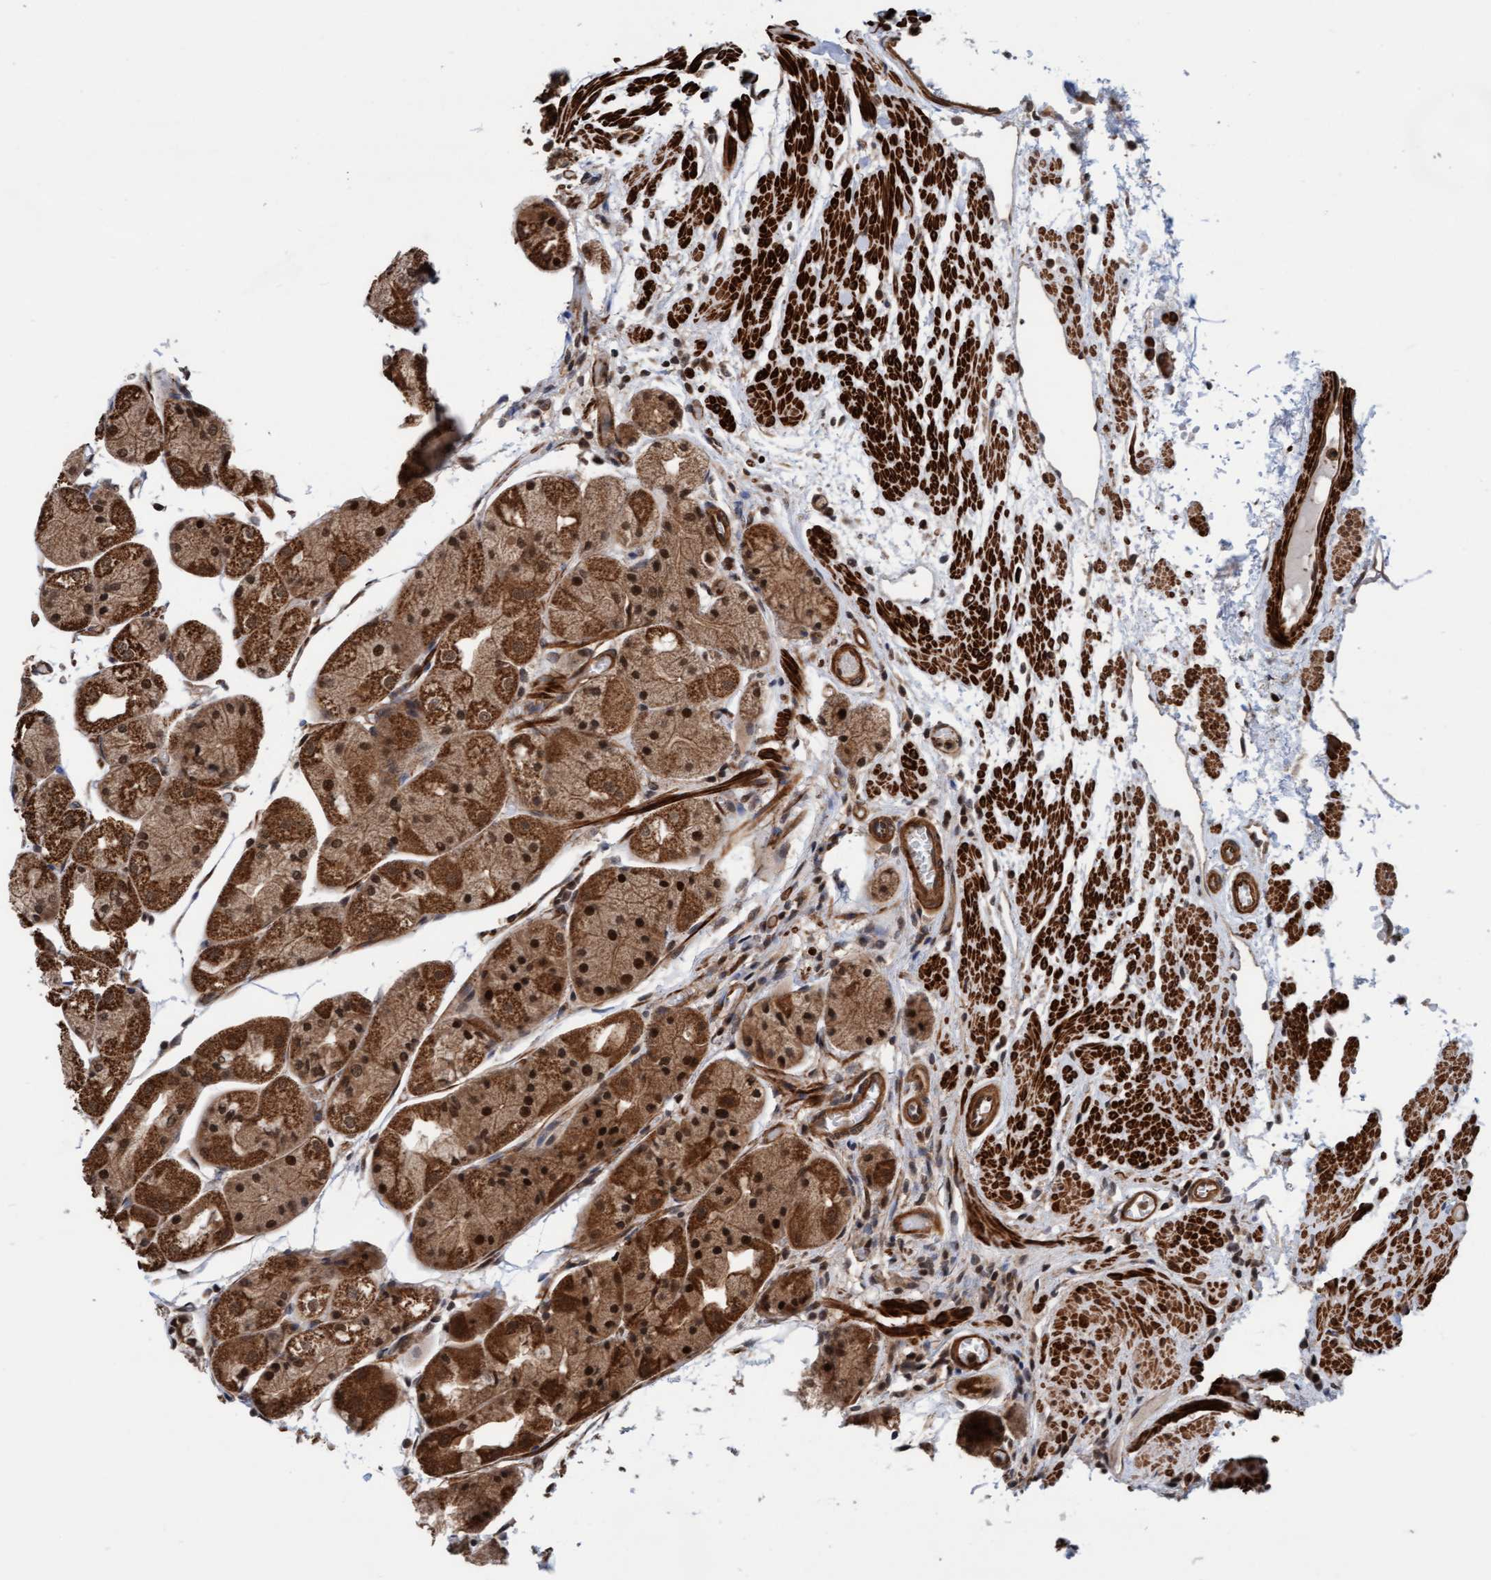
{"staining": {"intensity": "strong", "quantity": ">75%", "location": "cytoplasmic/membranous,nuclear"}, "tissue": "stomach", "cell_type": "Glandular cells", "image_type": "normal", "snomed": [{"axis": "morphology", "description": "Normal tissue, NOS"}, {"axis": "topography", "description": "Stomach, upper"}], "caption": "This micrograph reveals IHC staining of benign stomach, with high strong cytoplasmic/membranous,nuclear positivity in about >75% of glandular cells.", "gene": "STXBP4", "patient": {"sex": "male", "age": 72}}